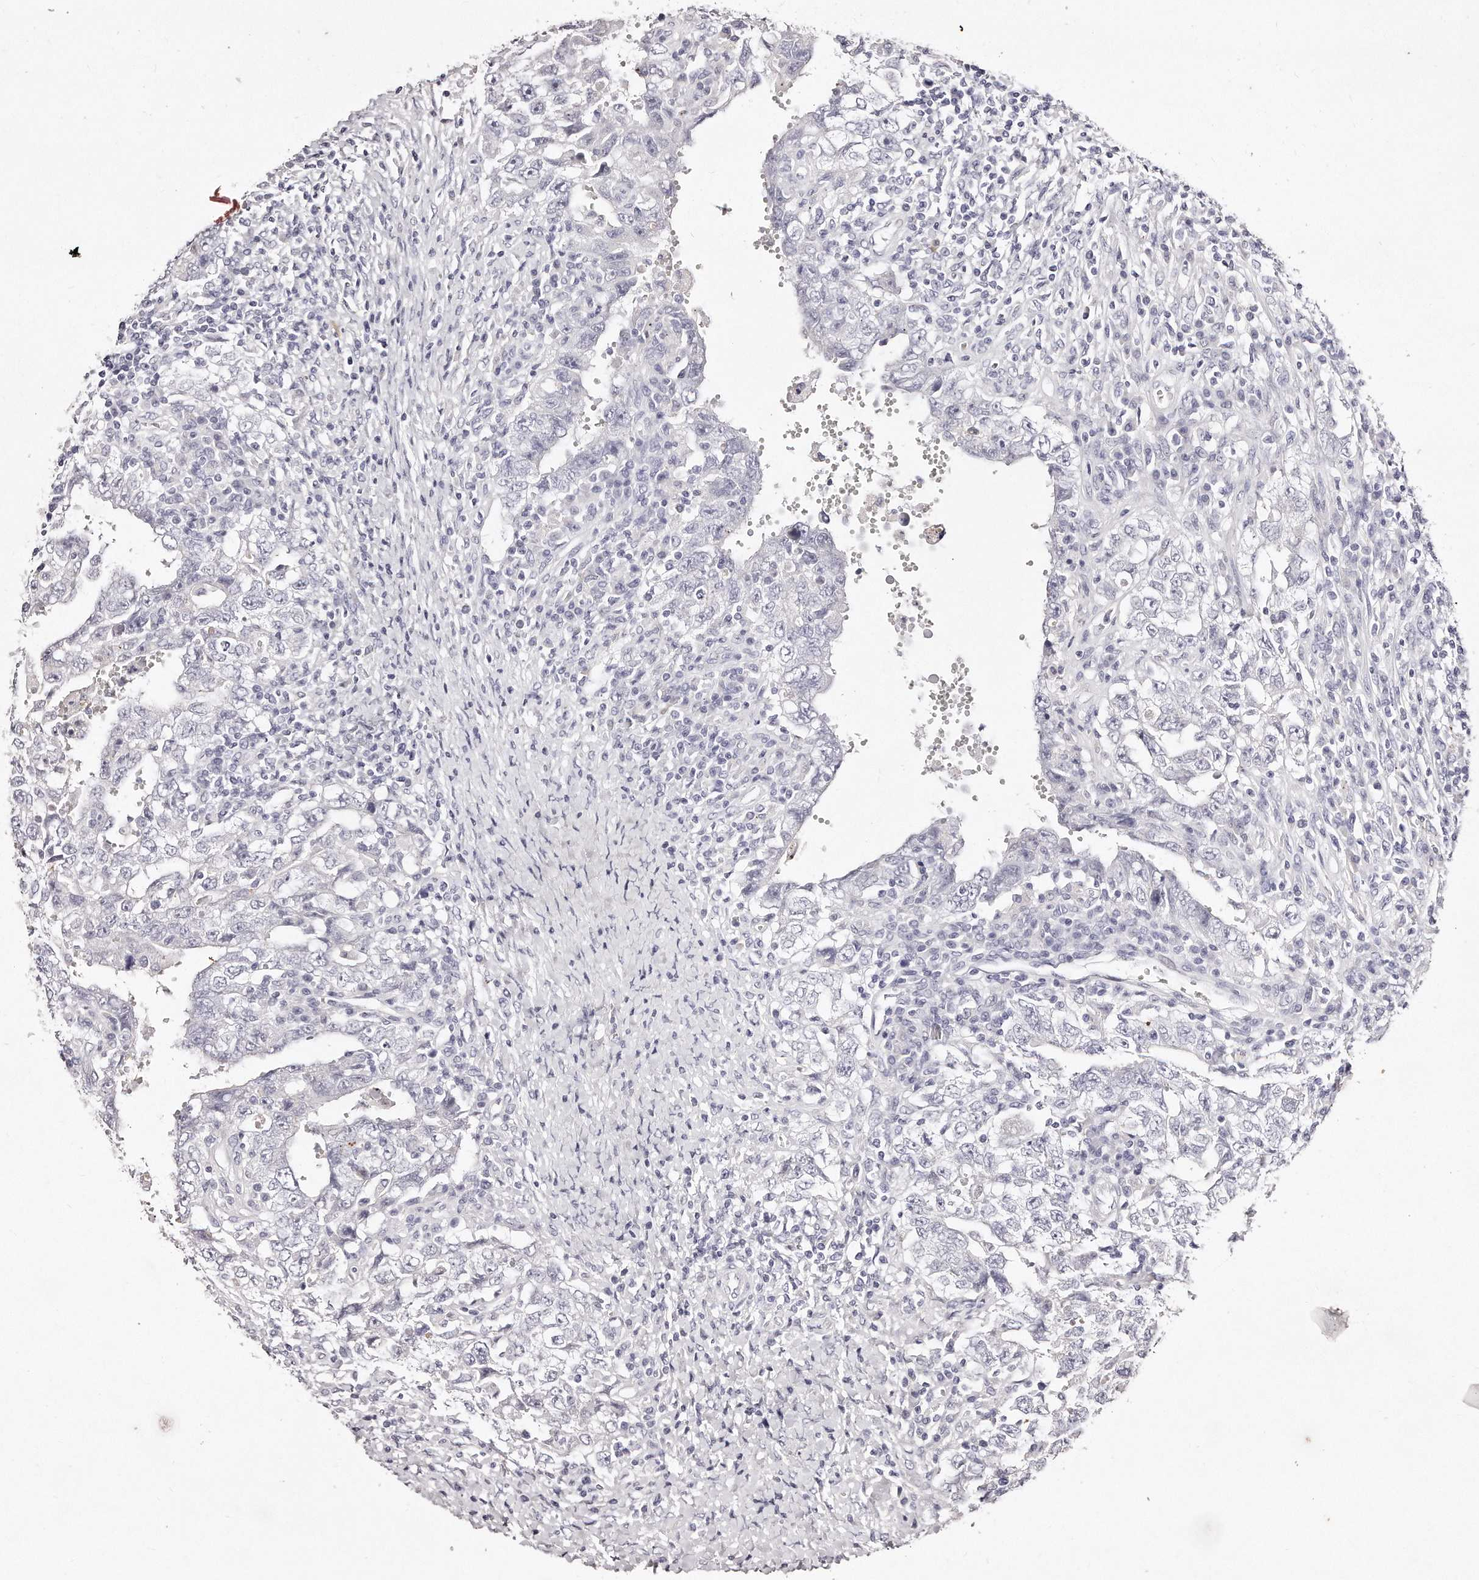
{"staining": {"intensity": "negative", "quantity": "none", "location": "none"}, "tissue": "testis cancer", "cell_type": "Tumor cells", "image_type": "cancer", "snomed": [{"axis": "morphology", "description": "Carcinoma, Embryonal, NOS"}, {"axis": "topography", "description": "Testis"}], "caption": "Histopathology image shows no protein expression in tumor cells of testis embryonal carcinoma tissue.", "gene": "GDA", "patient": {"sex": "male", "age": 26}}